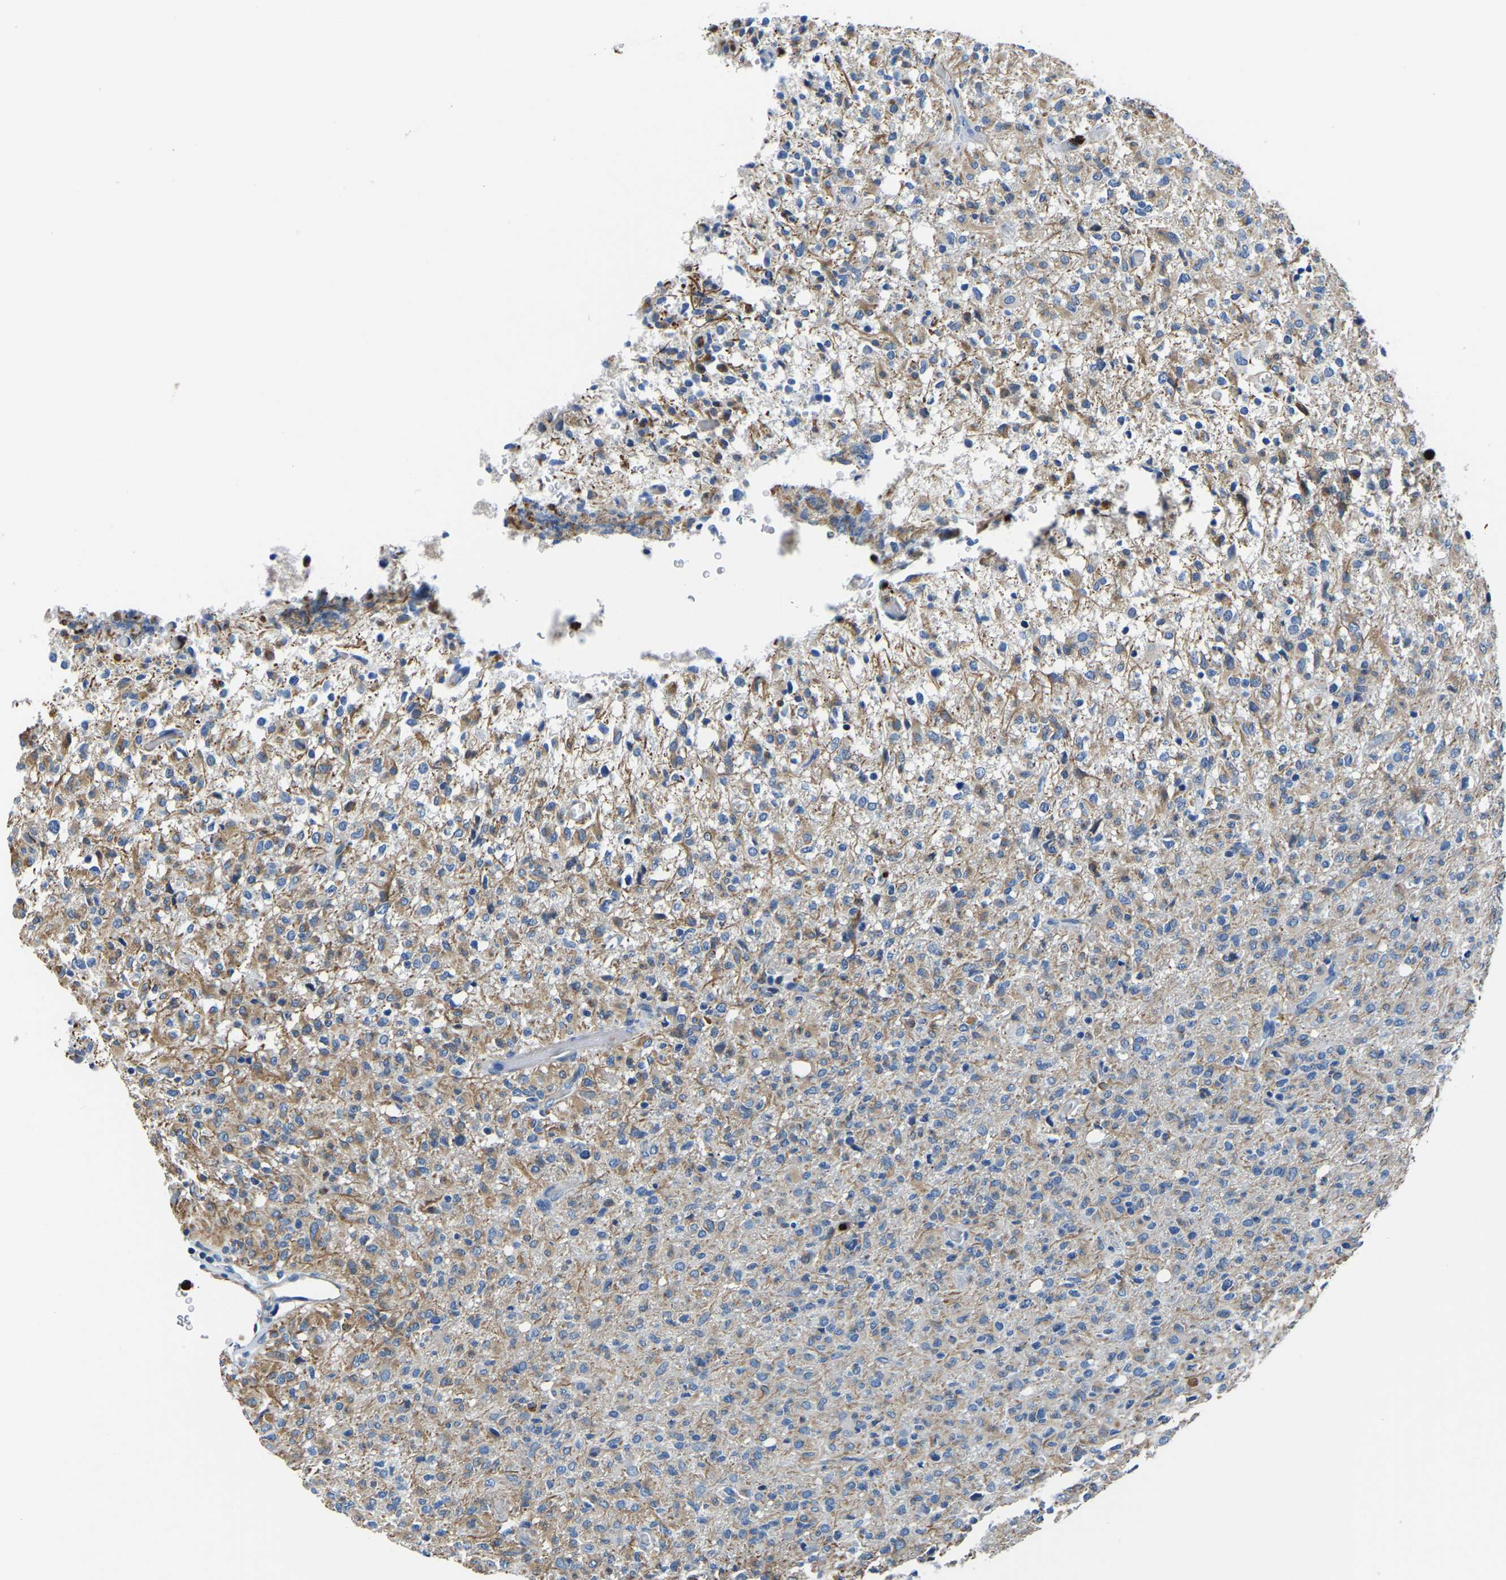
{"staining": {"intensity": "weak", "quantity": "<25%", "location": "cytoplasmic/membranous"}, "tissue": "glioma", "cell_type": "Tumor cells", "image_type": "cancer", "snomed": [{"axis": "morphology", "description": "Glioma, malignant, High grade"}, {"axis": "topography", "description": "Brain"}], "caption": "Glioma stained for a protein using immunohistochemistry reveals no positivity tumor cells.", "gene": "MS4A3", "patient": {"sex": "female", "age": 57}}